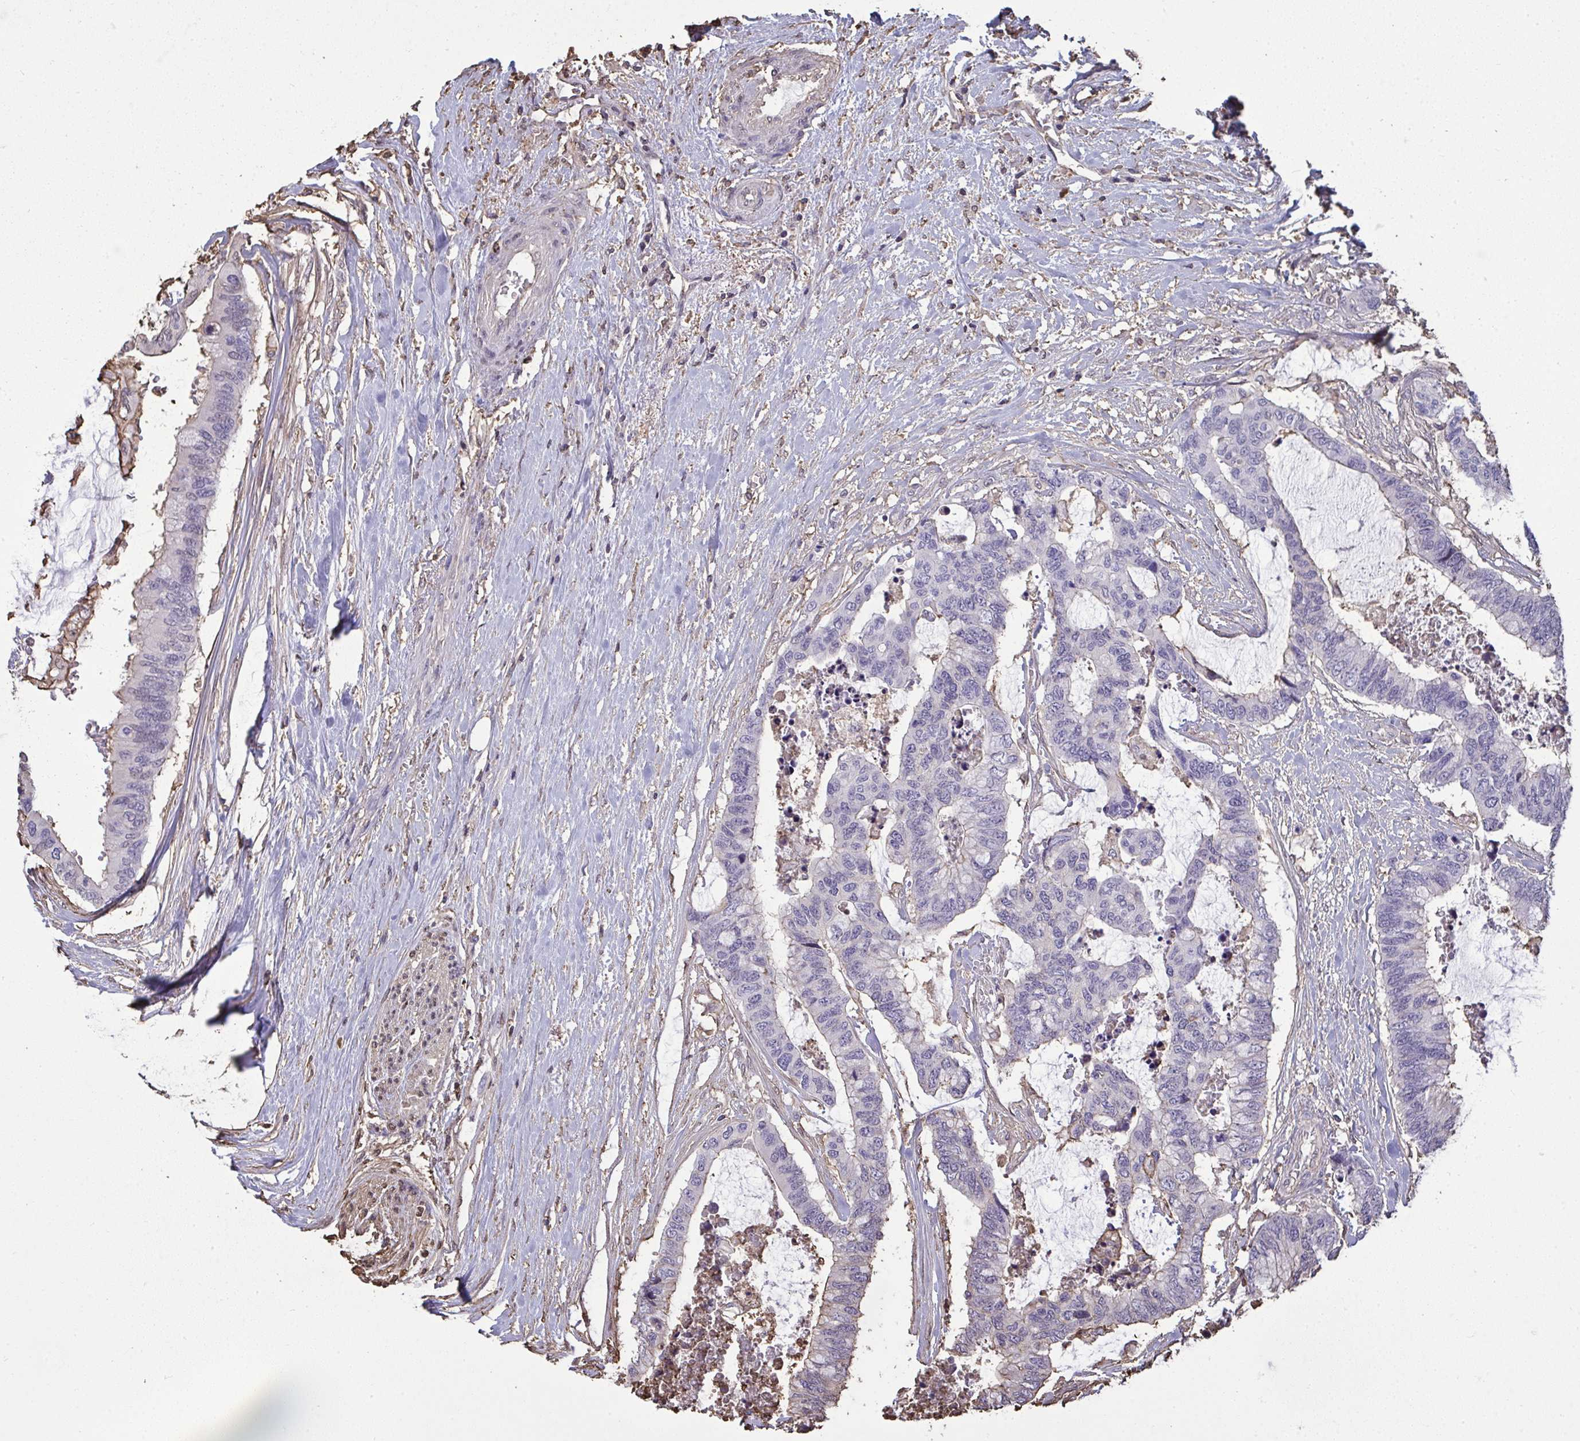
{"staining": {"intensity": "negative", "quantity": "none", "location": "none"}, "tissue": "colorectal cancer", "cell_type": "Tumor cells", "image_type": "cancer", "snomed": [{"axis": "morphology", "description": "Adenocarcinoma, NOS"}, {"axis": "topography", "description": "Rectum"}], "caption": "High power microscopy histopathology image of an IHC image of colorectal cancer, revealing no significant staining in tumor cells.", "gene": "ANXA5", "patient": {"sex": "female", "age": 59}}